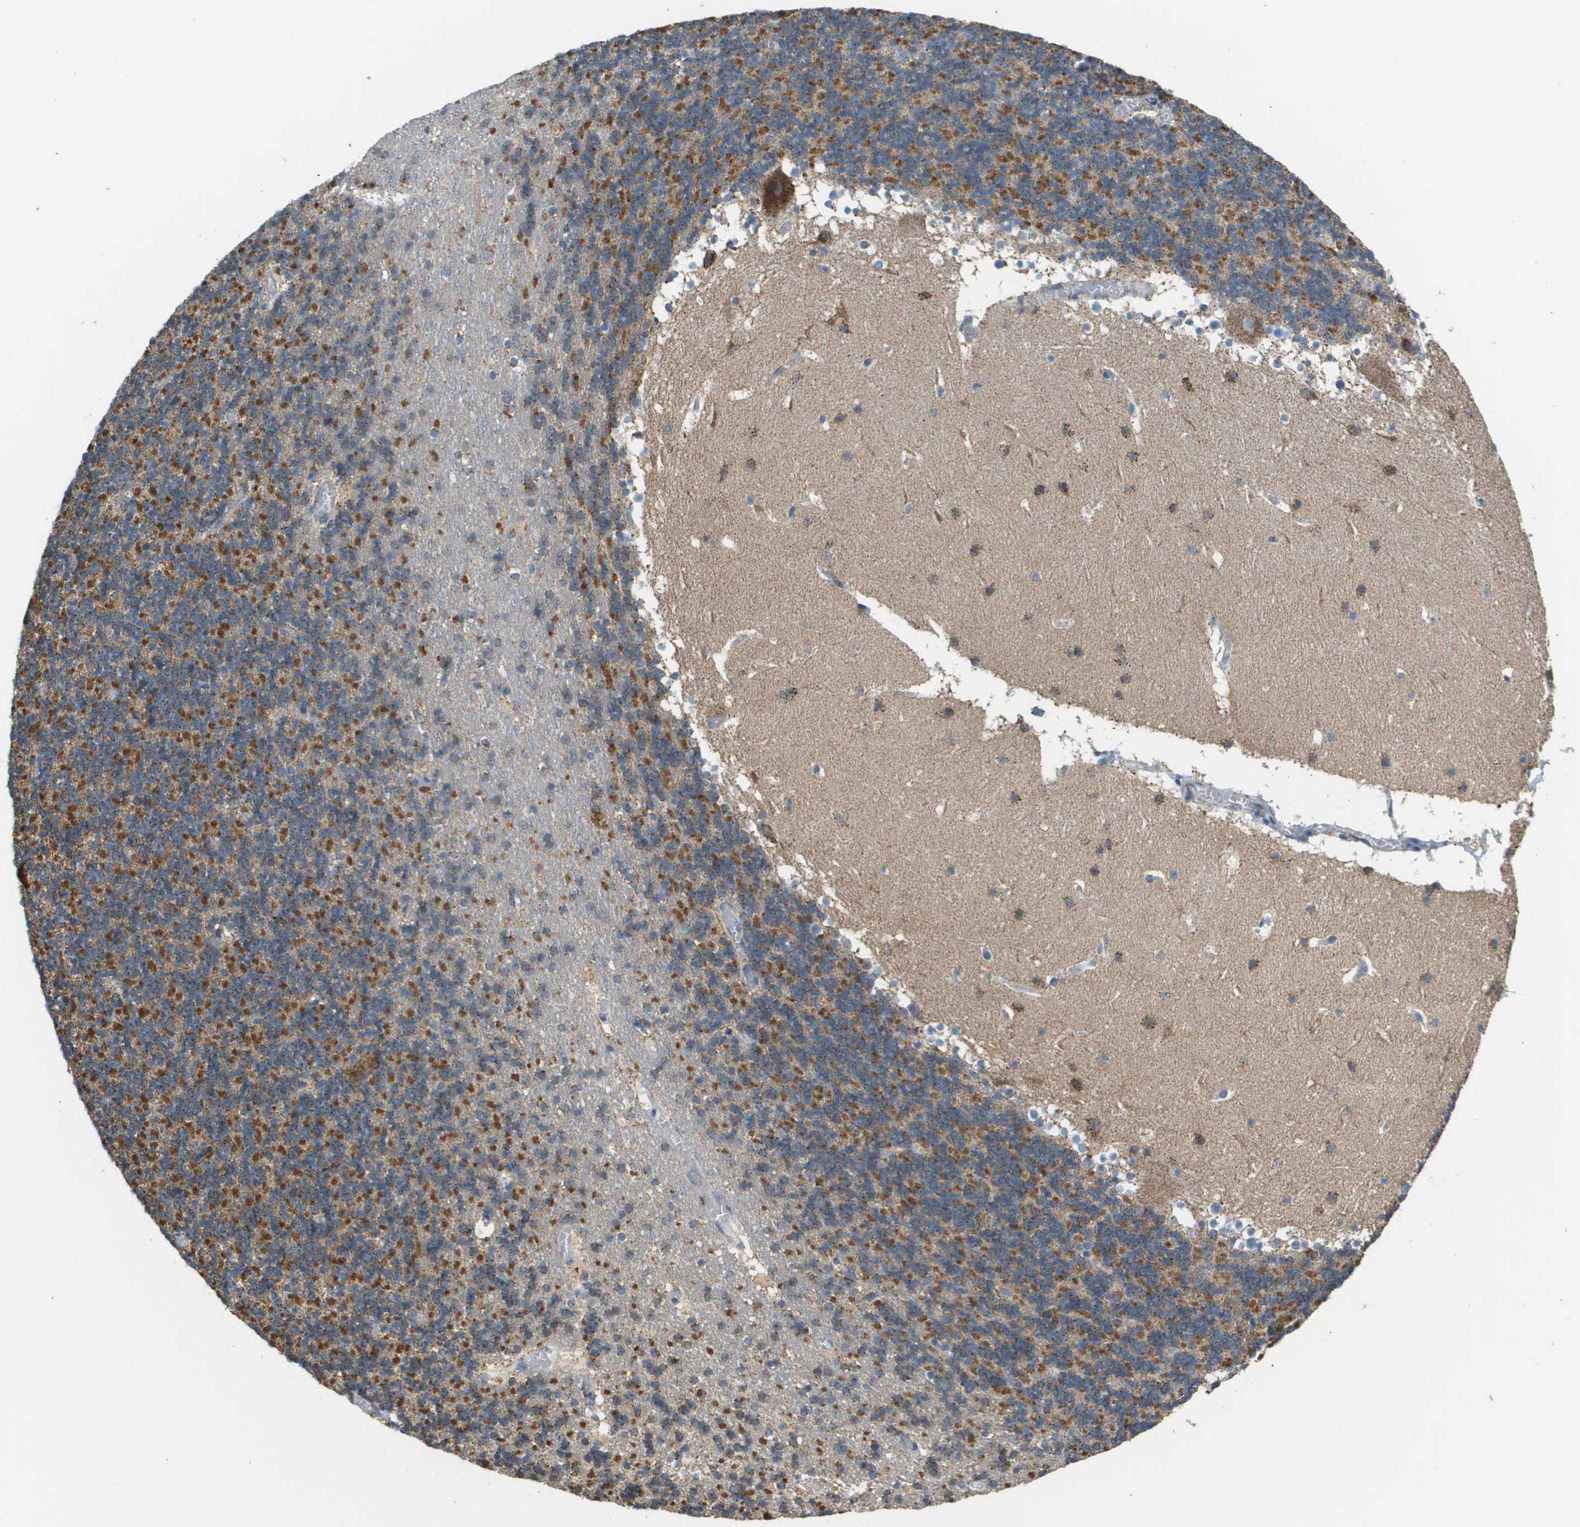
{"staining": {"intensity": "negative", "quantity": "none", "location": "none"}, "tissue": "cerebellum", "cell_type": "Cells in granular layer", "image_type": "normal", "snomed": [{"axis": "morphology", "description": "Normal tissue, NOS"}, {"axis": "topography", "description": "Cerebellum"}], "caption": "This photomicrograph is of benign cerebellum stained with immunohistochemistry (IHC) to label a protein in brown with the nuclei are counter-stained blue. There is no staining in cells in granular layer.", "gene": "FH", "patient": {"sex": "male", "age": 45}}